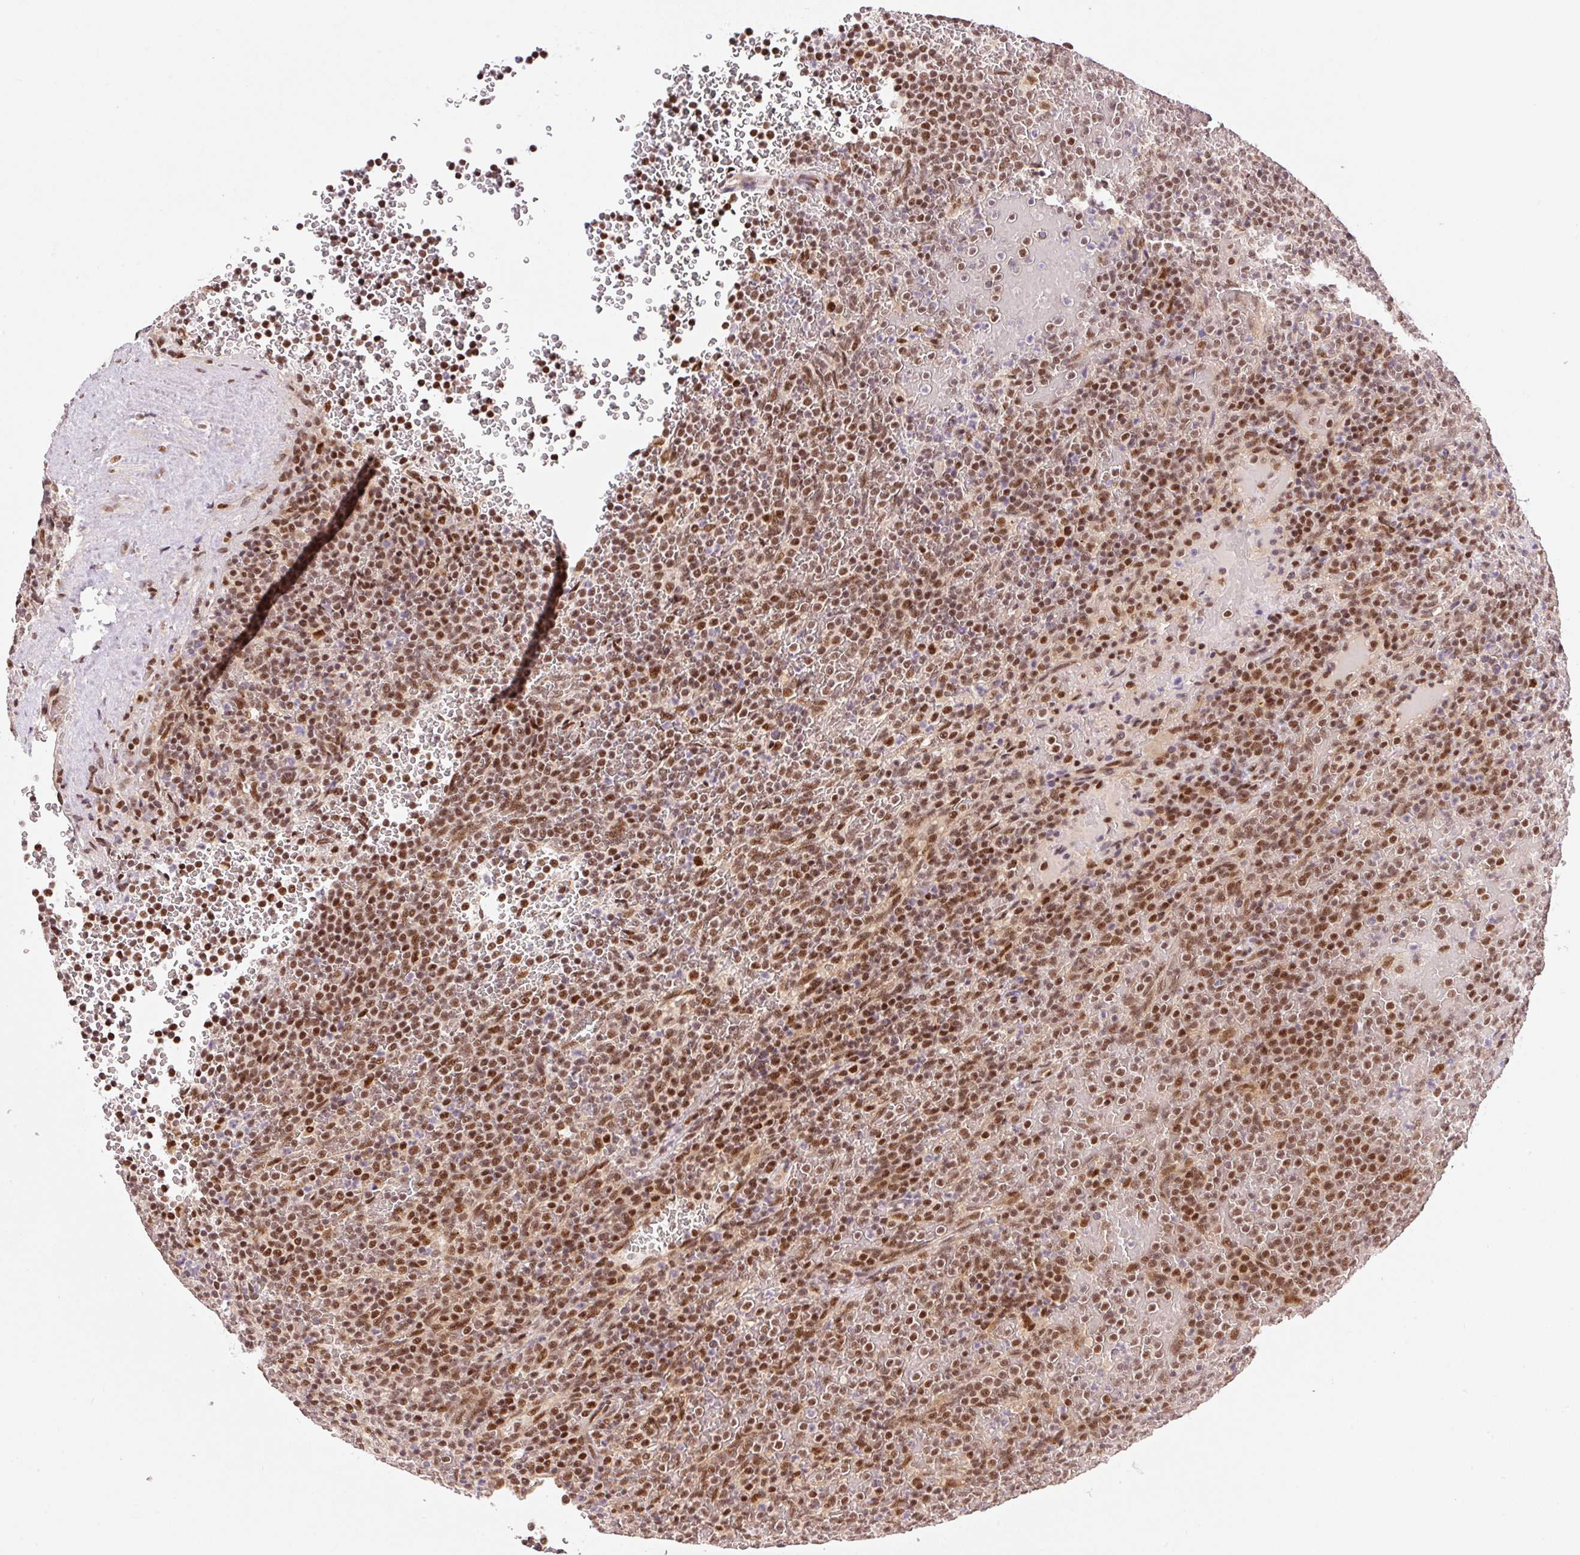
{"staining": {"intensity": "moderate", "quantity": ">75%", "location": "nuclear"}, "tissue": "lymphoma", "cell_type": "Tumor cells", "image_type": "cancer", "snomed": [{"axis": "morphology", "description": "Malignant lymphoma, non-Hodgkin's type, Low grade"}, {"axis": "topography", "description": "Spleen"}], "caption": "This is a photomicrograph of immunohistochemistry staining of lymphoma, which shows moderate positivity in the nuclear of tumor cells.", "gene": "INTS8", "patient": {"sex": "male", "age": 60}}